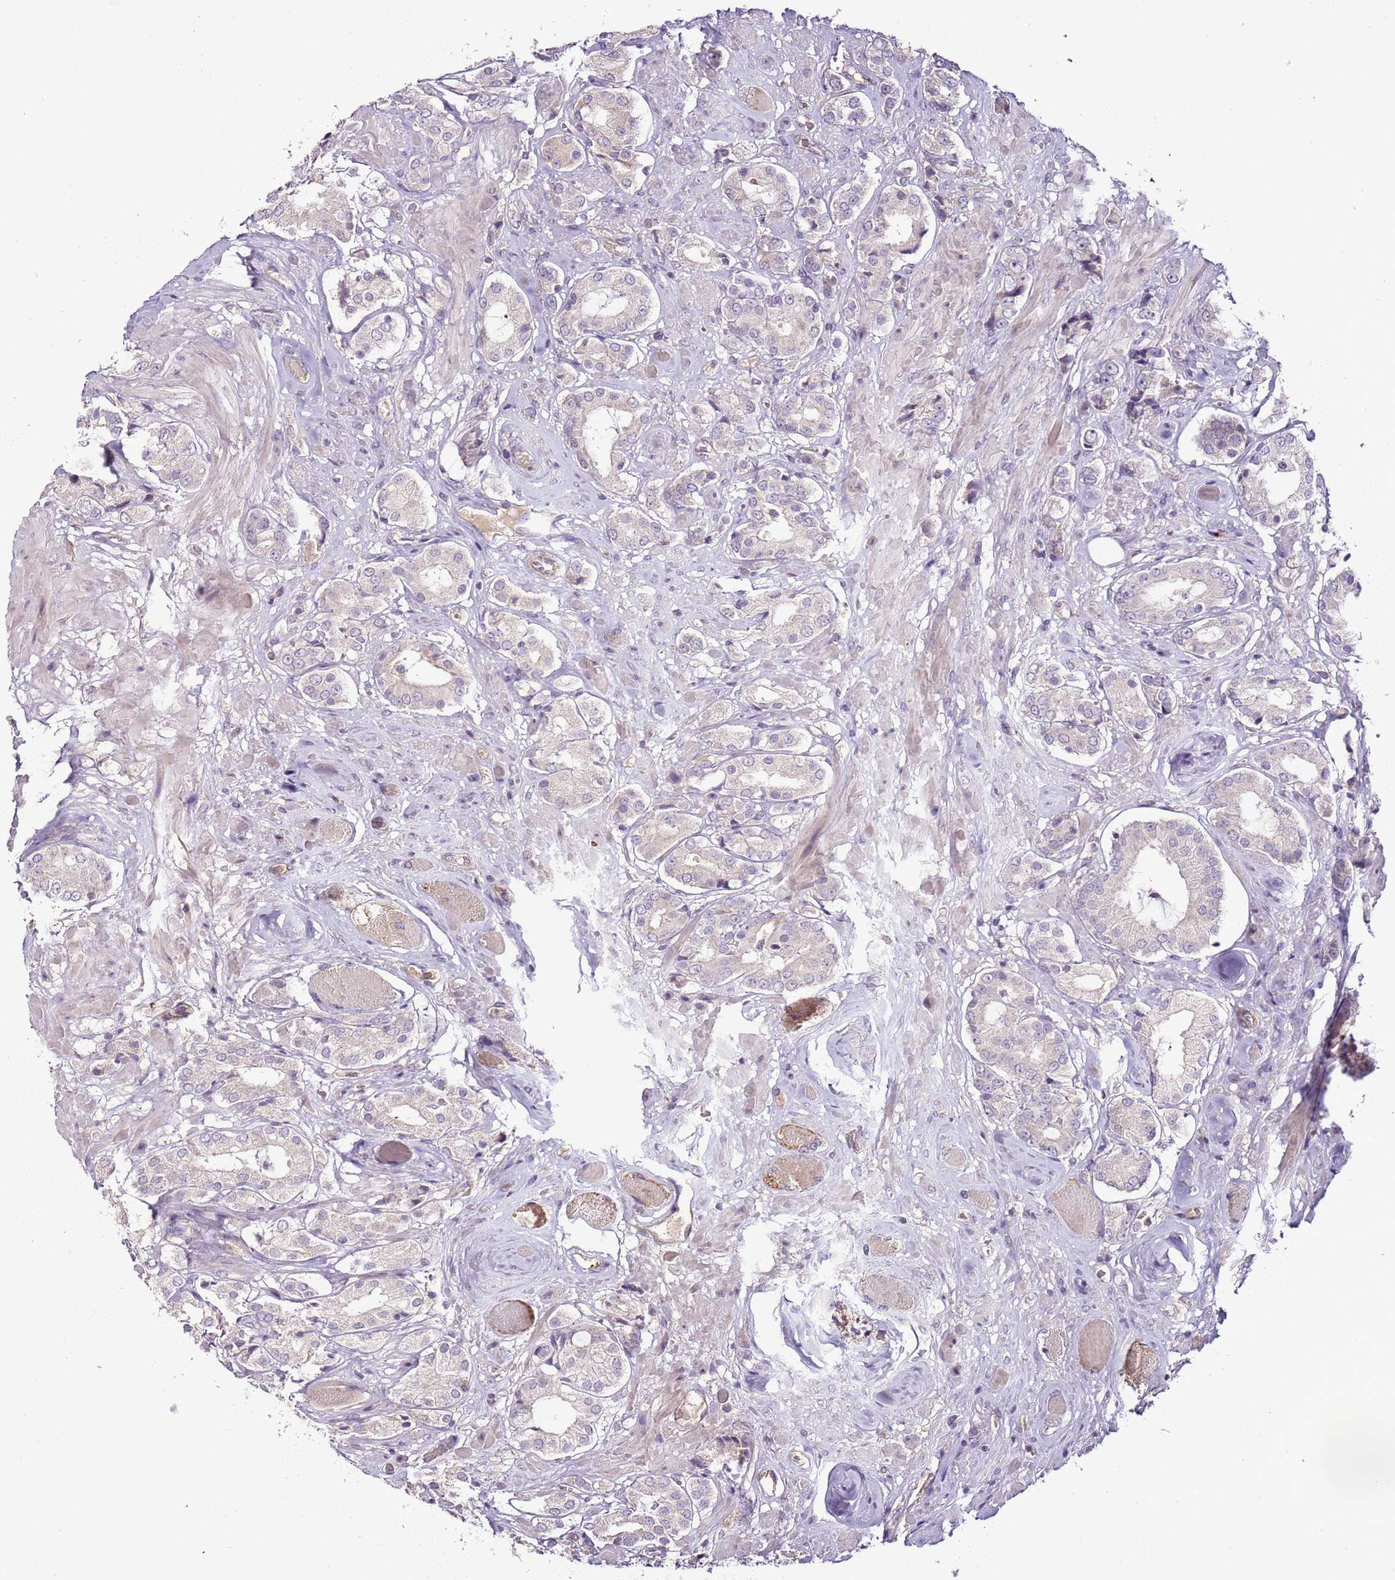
{"staining": {"intensity": "negative", "quantity": "none", "location": "none"}, "tissue": "prostate cancer", "cell_type": "Tumor cells", "image_type": "cancer", "snomed": [{"axis": "morphology", "description": "Adenocarcinoma, High grade"}, {"axis": "topography", "description": "Prostate and seminal vesicle, NOS"}], "caption": "DAB (3,3'-diaminobenzidine) immunohistochemical staining of adenocarcinoma (high-grade) (prostate) shows no significant expression in tumor cells.", "gene": "CMKLR1", "patient": {"sex": "male", "age": 64}}